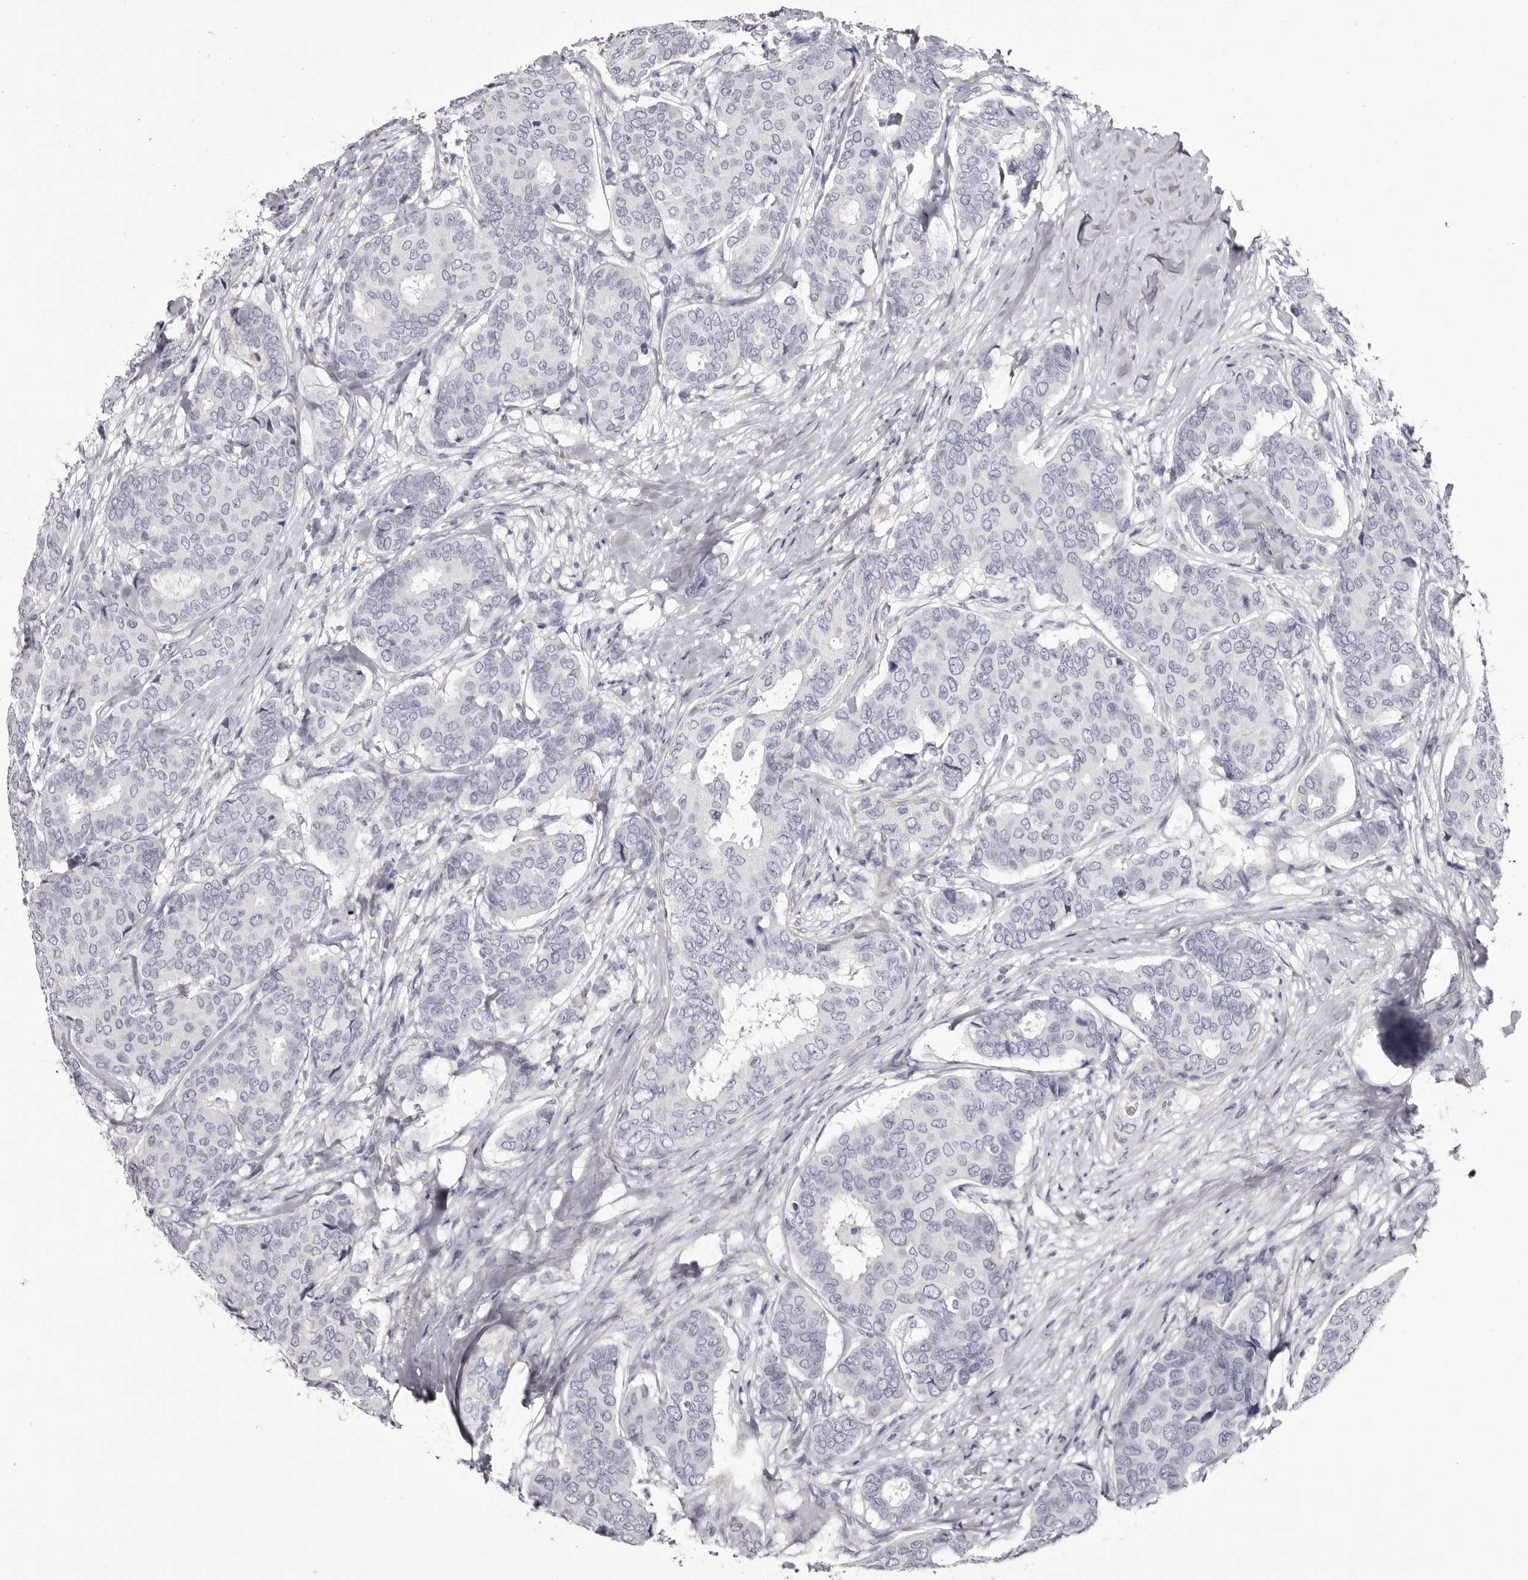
{"staining": {"intensity": "negative", "quantity": "none", "location": "none"}, "tissue": "breast cancer", "cell_type": "Tumor cells", "image_type": "cancer", "snomed": [{"axis": "morphology", "description": "Duct carcinoma"}, {"axis": "topography", "description": "Breast"}], "caption": "Histopathology image shows no protein positivity in tumor cells of breast cancer tissue.", "gene": "CA6", "patient": {"sex": "female", "age": 75}}